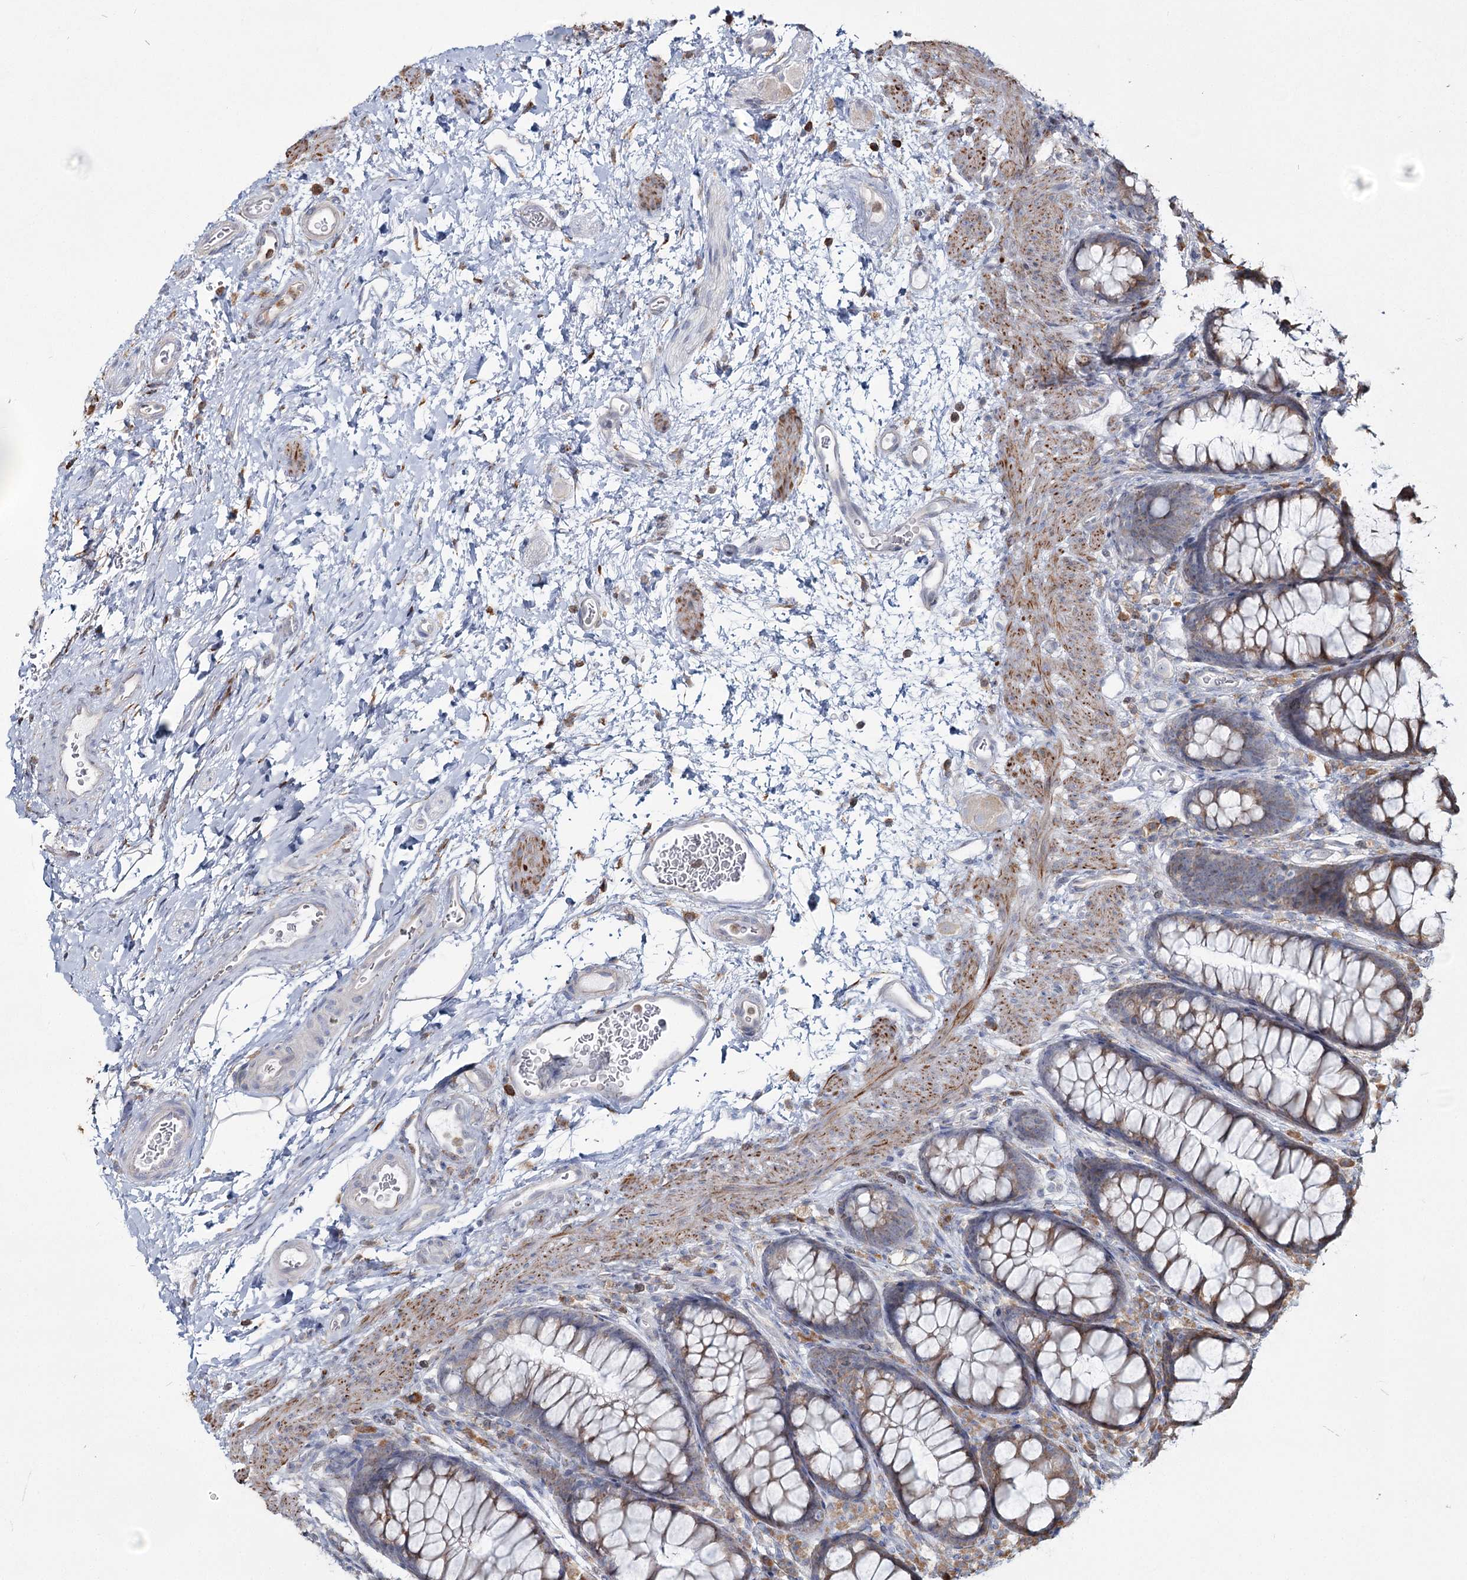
{"staining": {"intensity": "negative", "quantity": "none", "location": "none"}, "tissue": "colon", "cell_type": "Endothelial cells", "image_type": "normal", "snomed": [{"axis": "morphology", "description": "Normal tissue, NOS"}, {"axis": "topography", "description": "Colon"}], "caption": "DAB immunohistochemical staining of normal colon shows no significant expression in endothelial cells.", "gene": "ZCCHC9", "patient": {"sex": "female", "age": 62}}